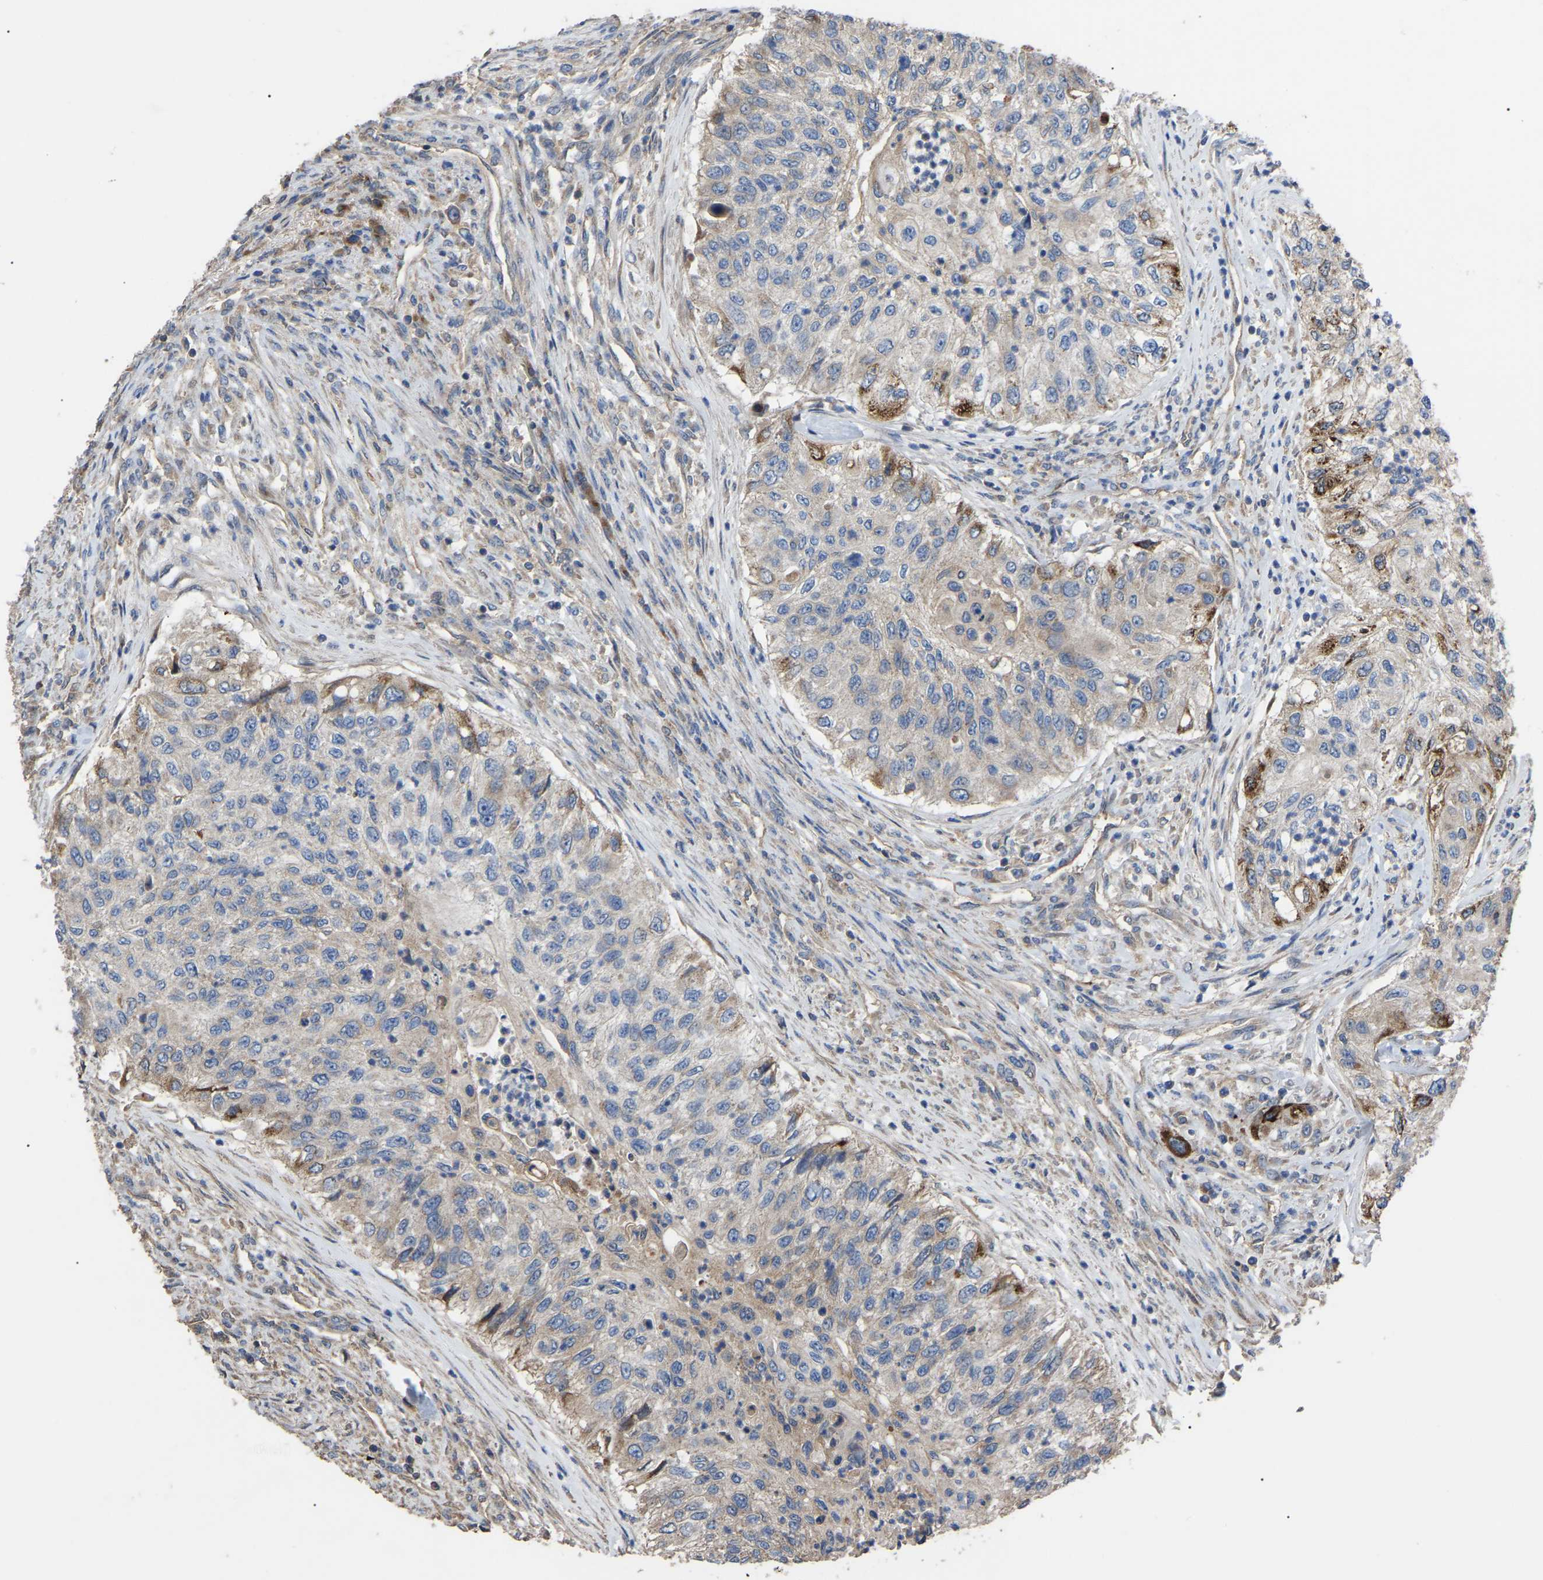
{"staining": {"intensity": "strong", "quantity": "<25%", "location": "cytoplasmic/membranous"}, "tissue": "urothelial cancer", "cell_type": "Tumor cells", "image_type": "cancer", "snomed": [{"axis": "morphology", "description": "Urothelial carcinoma, High grade"}, {"axis": "topography", "description": "Urinary bladder"}], "caption": "Immunohistochemical staining of human urothelial cancer demonstrates medium levels of strong cytoplasmic/membranous protein expression in approximately <25% of tumor cells.", "gene": "GCC1", "patient": {"sex": "female", "age": 60}}